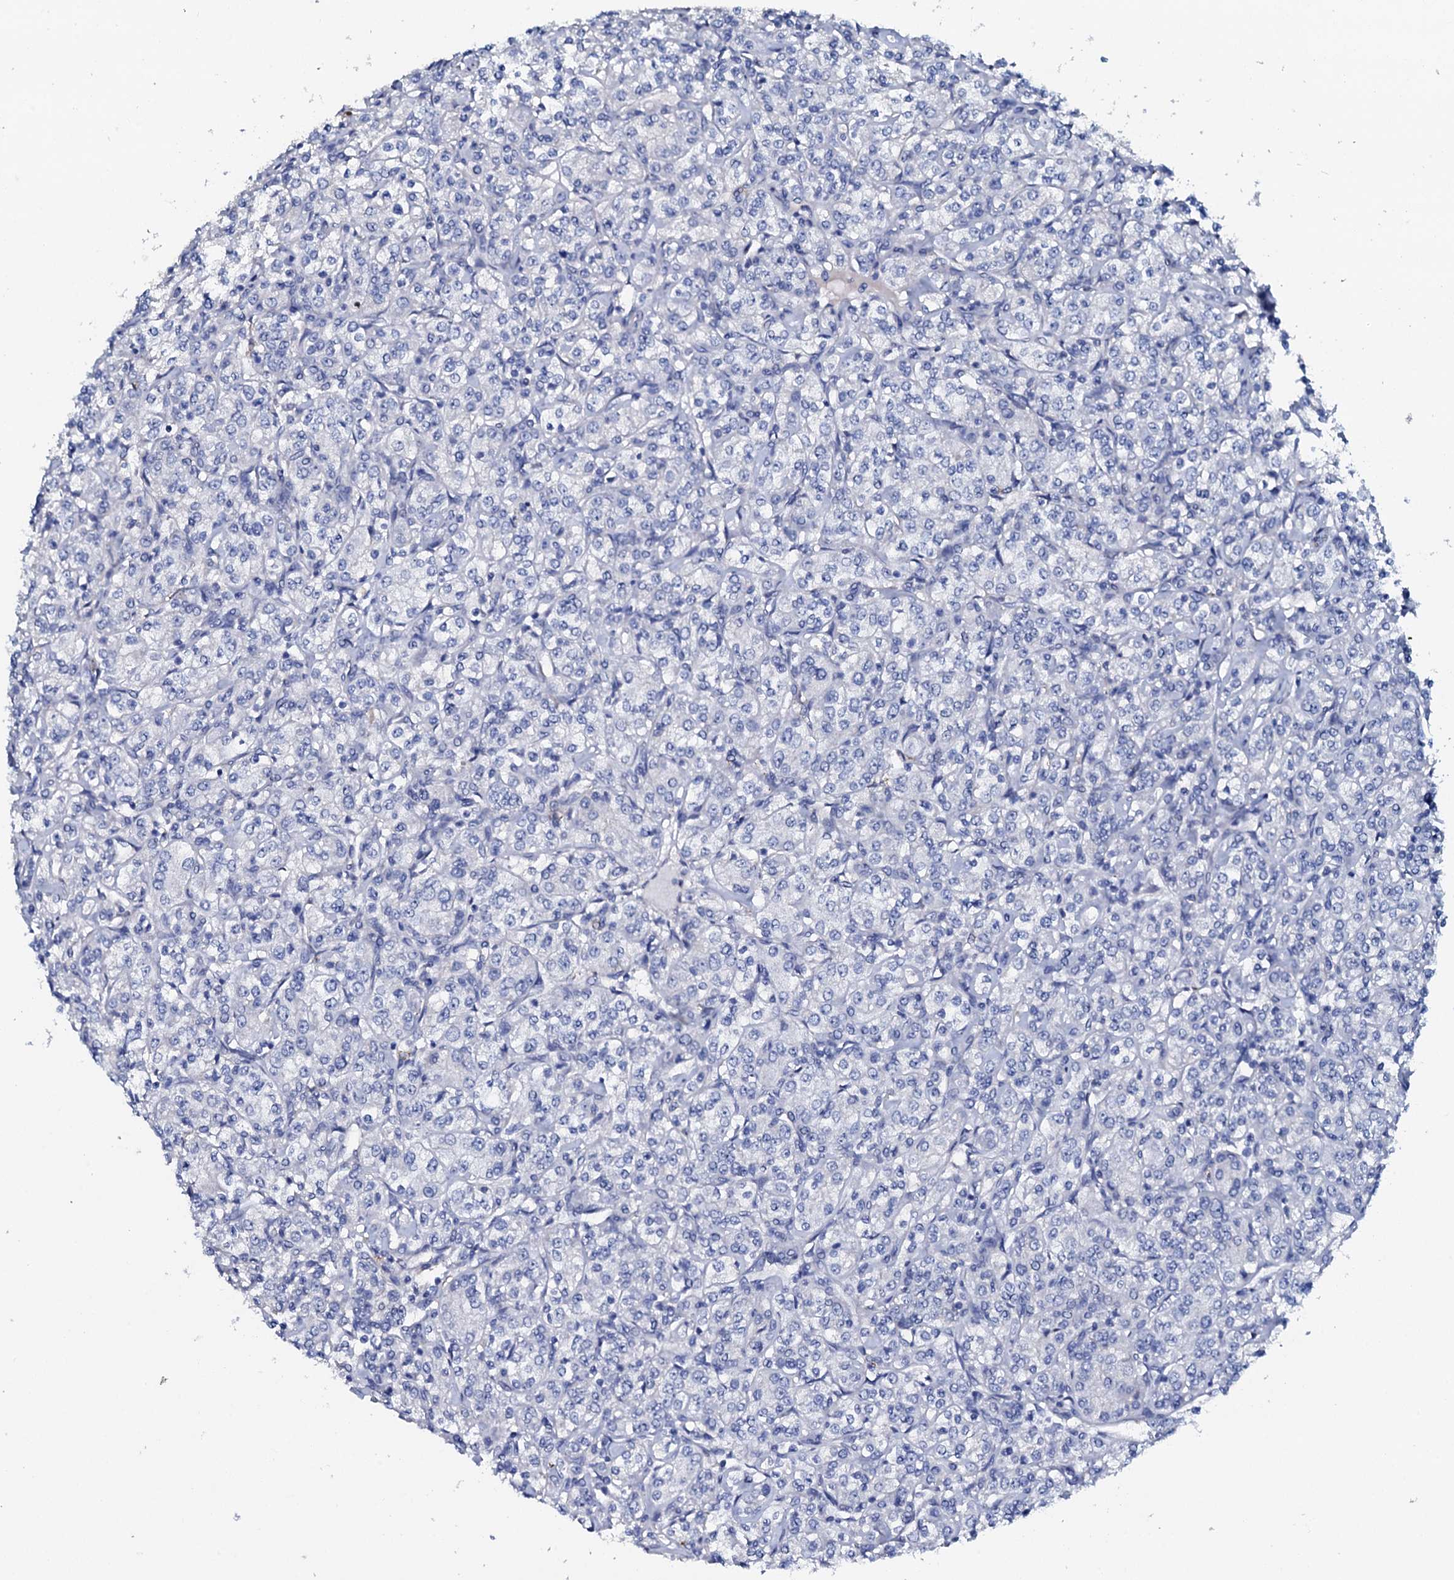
{"staining": {"intensity": "negative", "quantity": "none", "location": "none"}, "tissue": "renal cancer", "cell_type": "Tumor cells", "image_type": "cancer", "snomed": [{"axis": "morphology", "description": "Adenocarcinoma, NOS"}, {"axis": "topography", "description": "Kidney"}], "caption": "This is an immunohistochemistry (IHC) photomicrograph of renal adenocarcinoma. There is no expression in tumor cells.", "gene": "AMER2", "patient": {"sex": "male", "age": 77}}